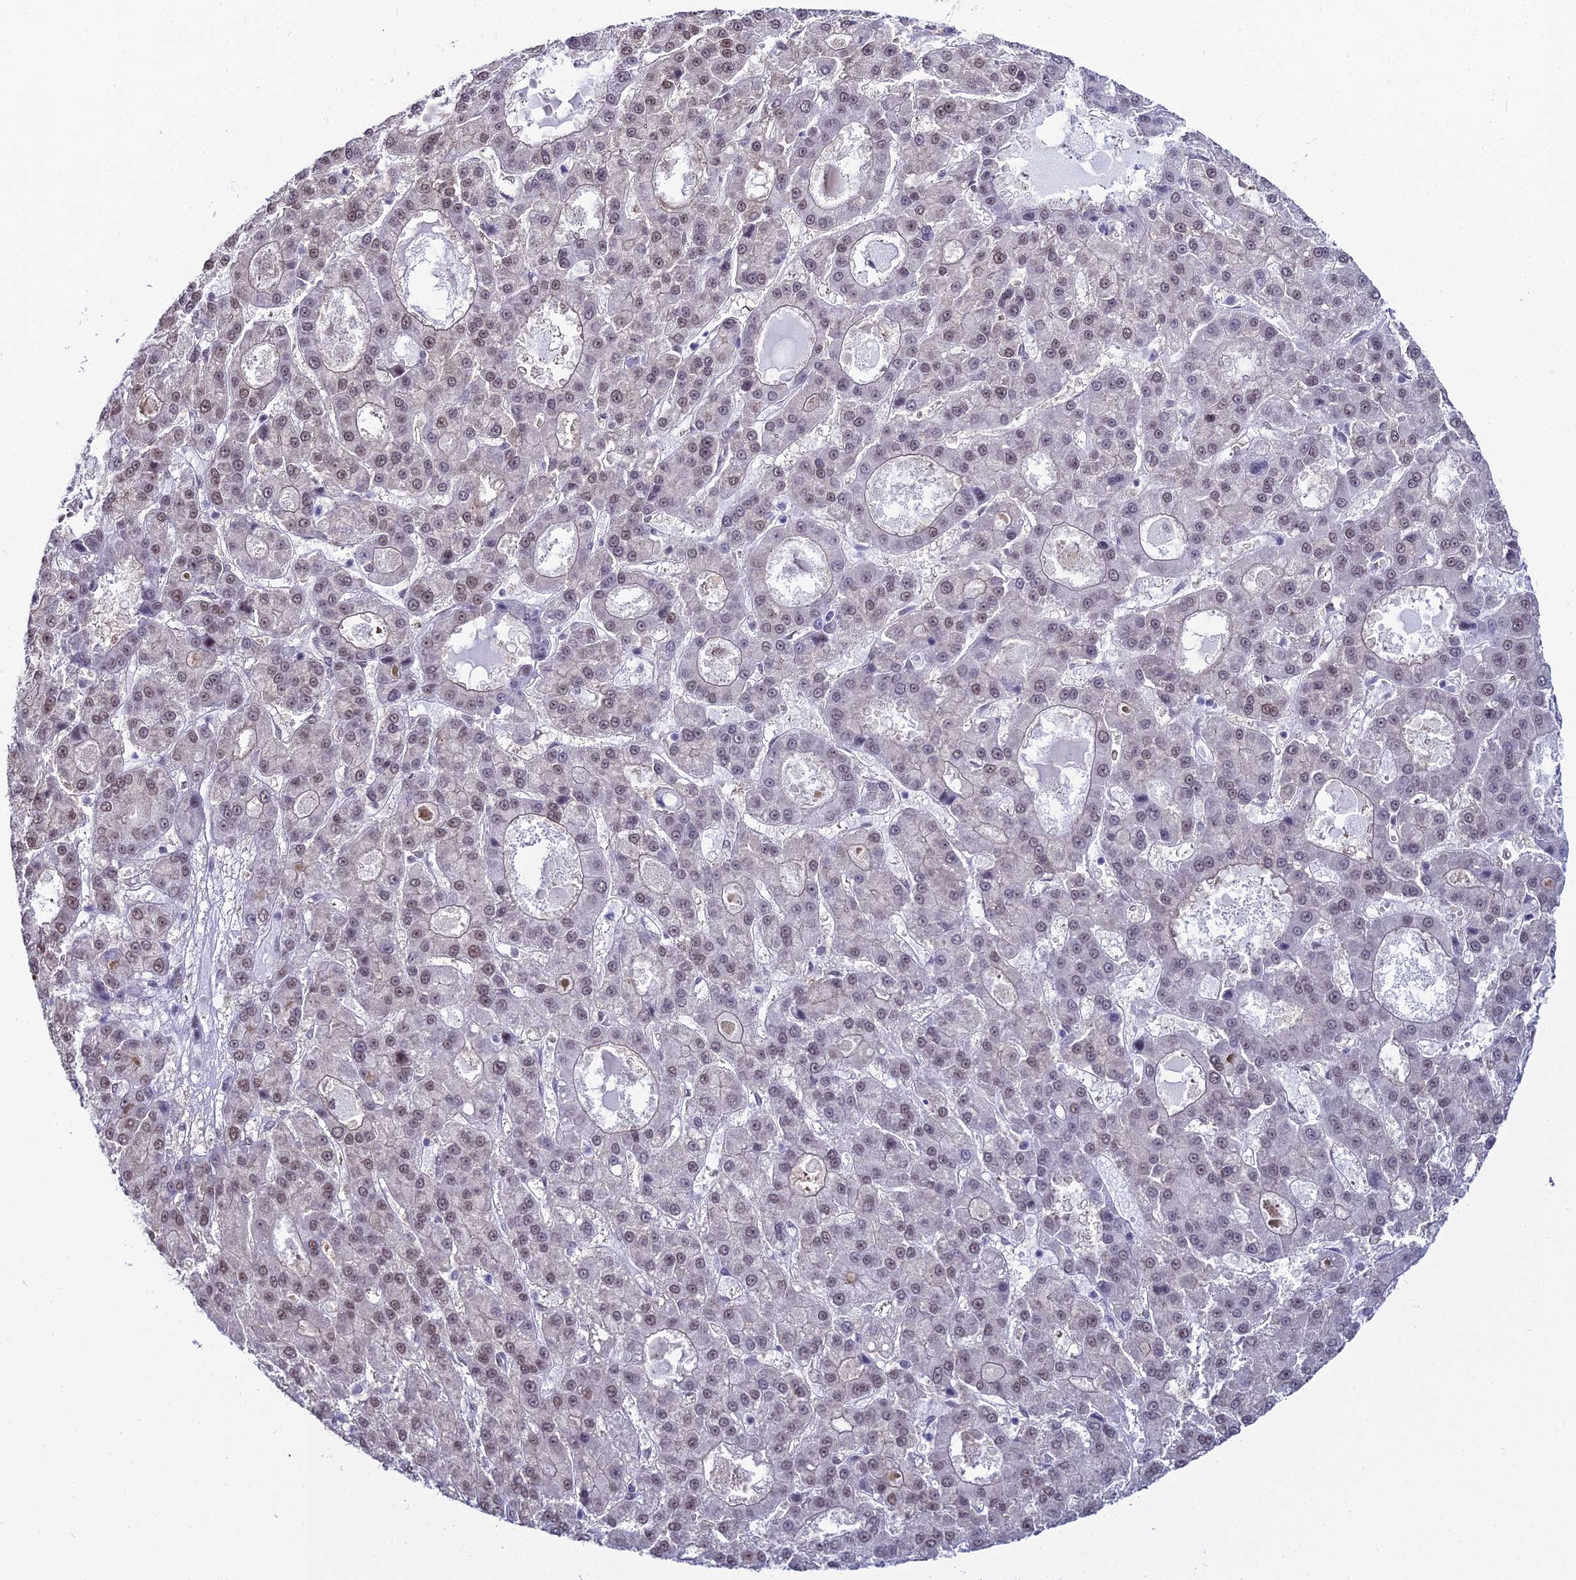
{"staining": {"intensity": "weak", "quantity": "25%-75%", "location": "nuclear"}, "tissue": "liver cancer", "cell_type": "Tumor cells", "image_type": "cancer", "snomed": [{"axis": "morphology", "description": "Carcinoma, Hepatocellular, NOS"}, {"axis": "topography", "description": "Liver"}], "caption": "An image showing weak nuclear positivity in about 25%-75% of tumor cells in liver cancer (hepatocellular carcinoma), as visualized by brown immunohistochemical staining.", "gene": "RBM12", "patient": {"sex": "male", "age": 70}}